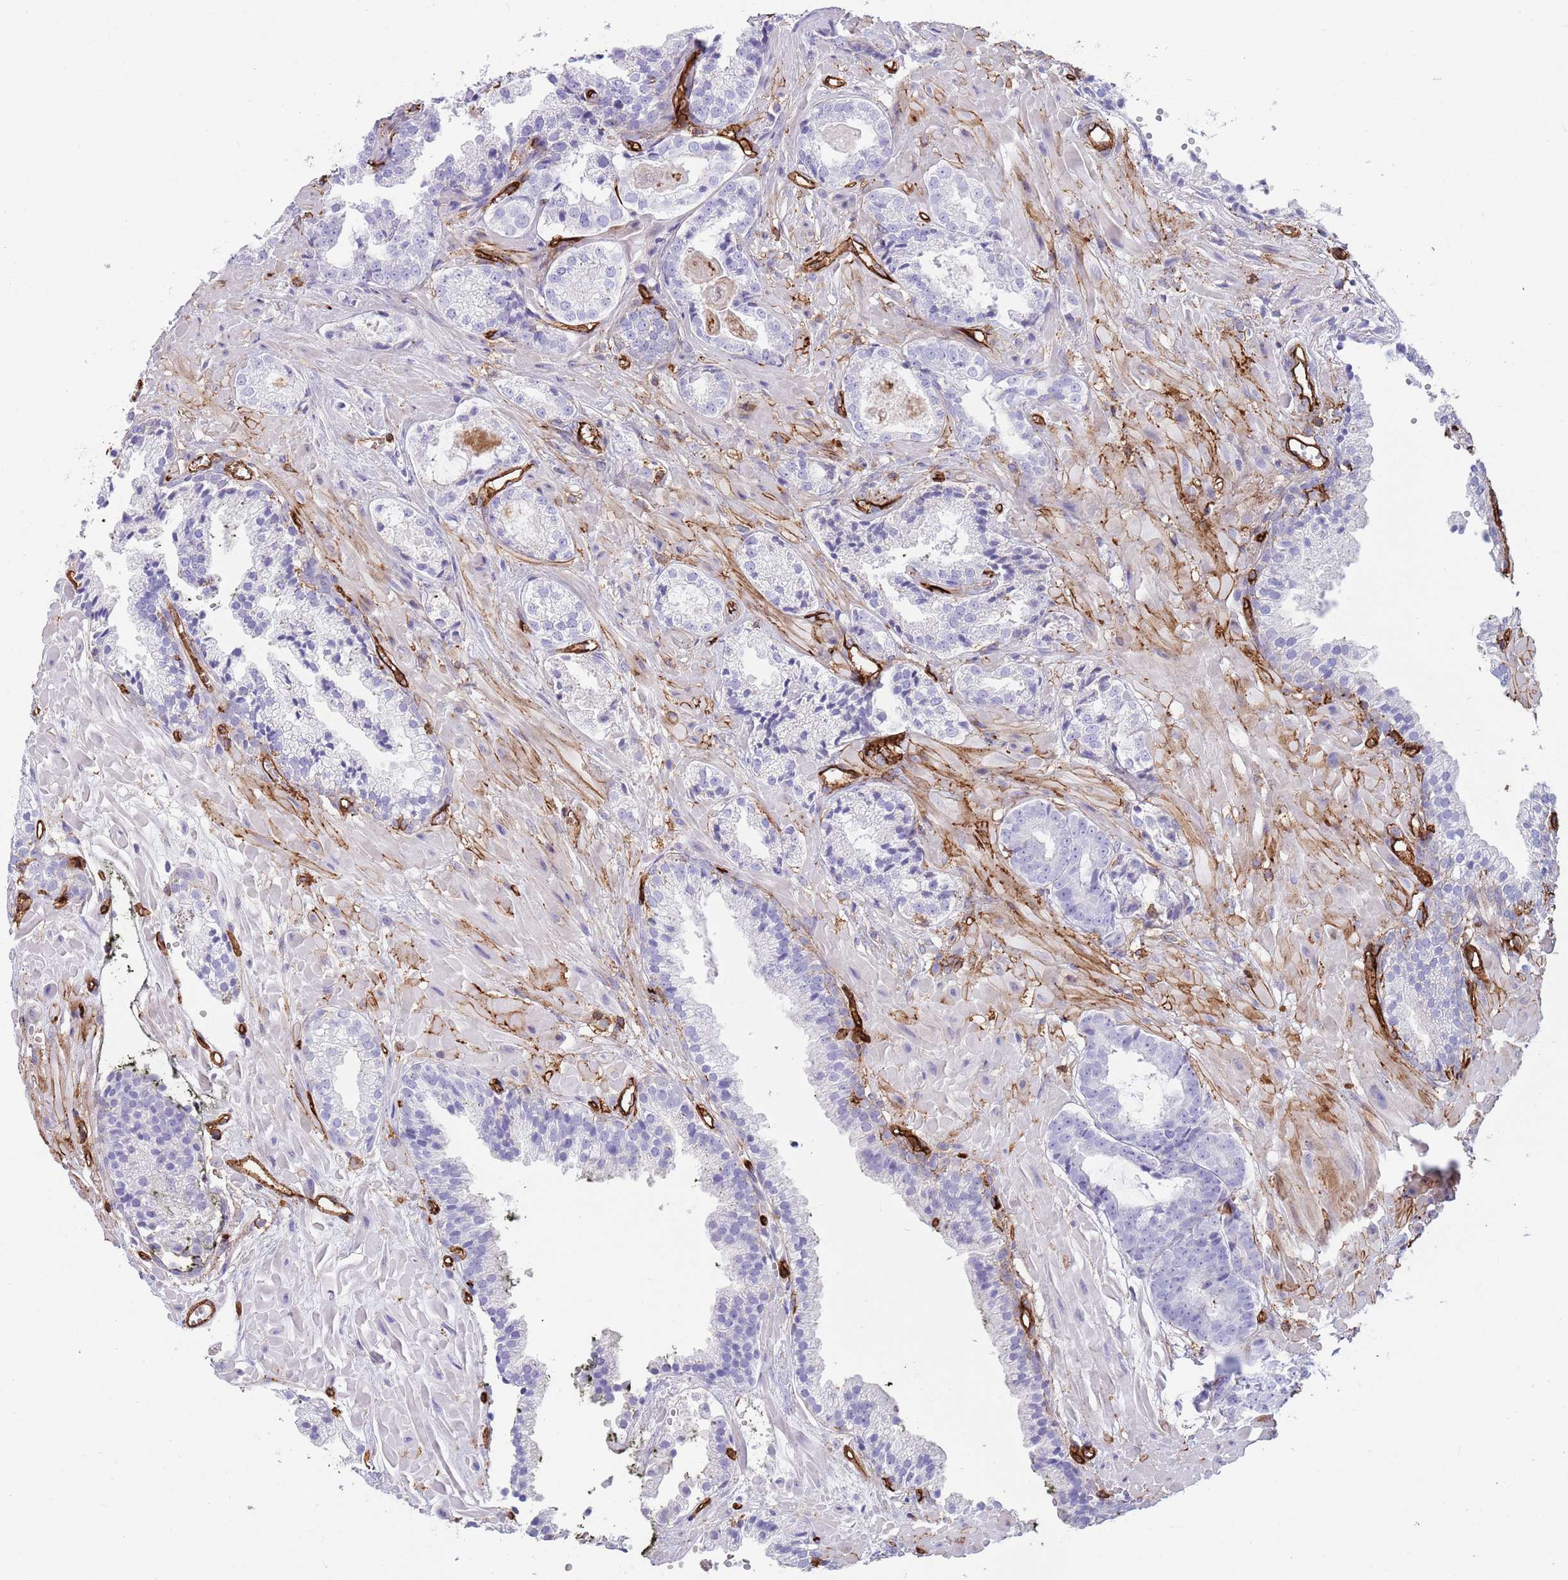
{"staining": {"intensity": "negative", "quantity": "none", "location": "none"}, "tissue": "prostate cancer", "cell_type": "Tumor cells", "image_type": "cancer", "snomed": [{"axis": "morphology", "description": "Adenocarcinoma, High grade"}, {"axis": "topography", "description": "Prostate"}], "caption": "This is an immunohistochemistry image of human prostate cancer. There is no expression in tumor cells.", "gene": "KBTBD7", "patient": {"sex": "male", "age": 71}}